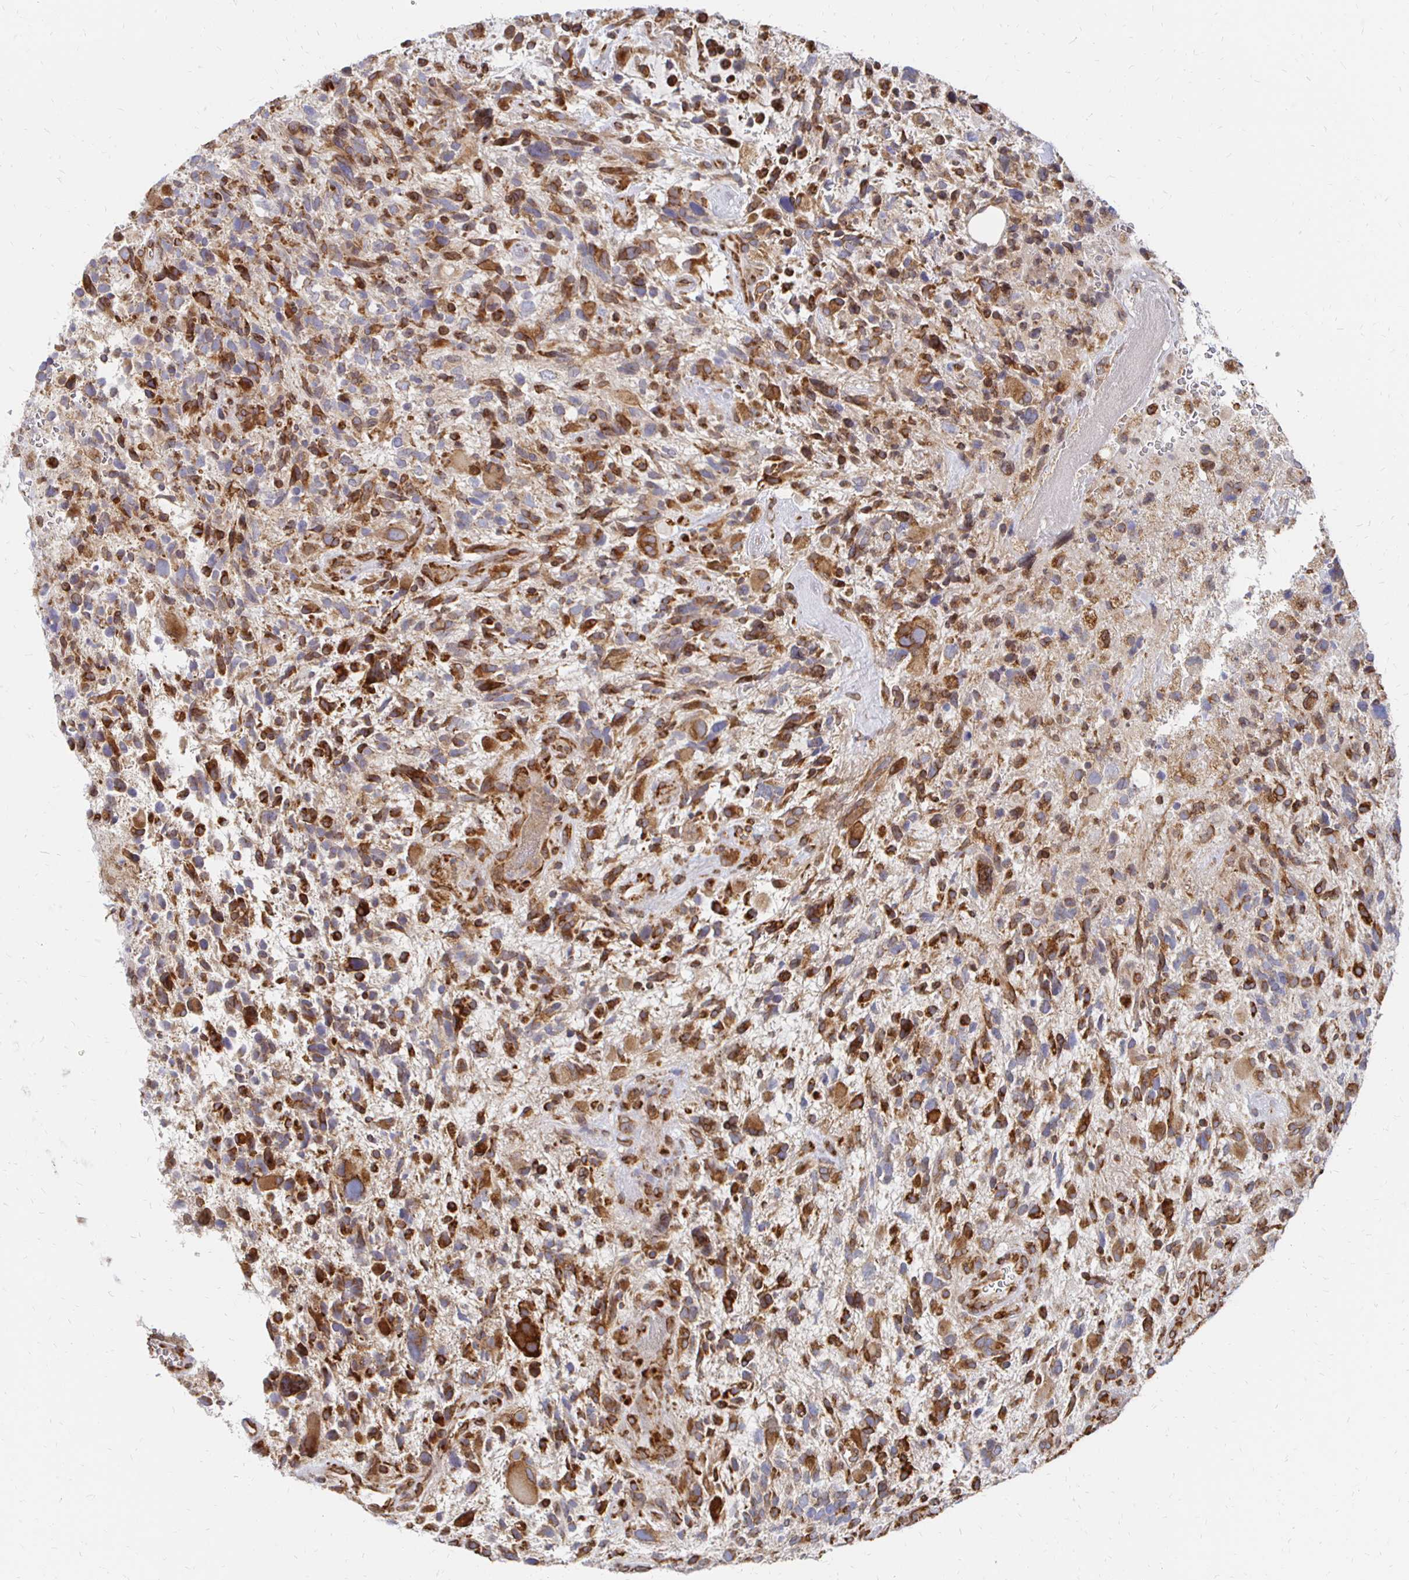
{"staining": {"intensity": "strong", "quantity": "25%-75%", "location": "cytoplasmic/membranous,nuclear"}, "tissue": "glioma", "cell_type": "Tumor cells", "image_type": "cancer", "snomed": [{"axis": "morphology", "description": "Glioma, malignant, High grade"}, {"axis": "topography", "description": "Brain"}], "caption": "Glioma stained with IHC shows strong cytoplasmic/membranous and nuclear expression in about 25%-75% of tumor cells.", "gene": "PELI3", "patient": {"sex": "female", "age": 71}}